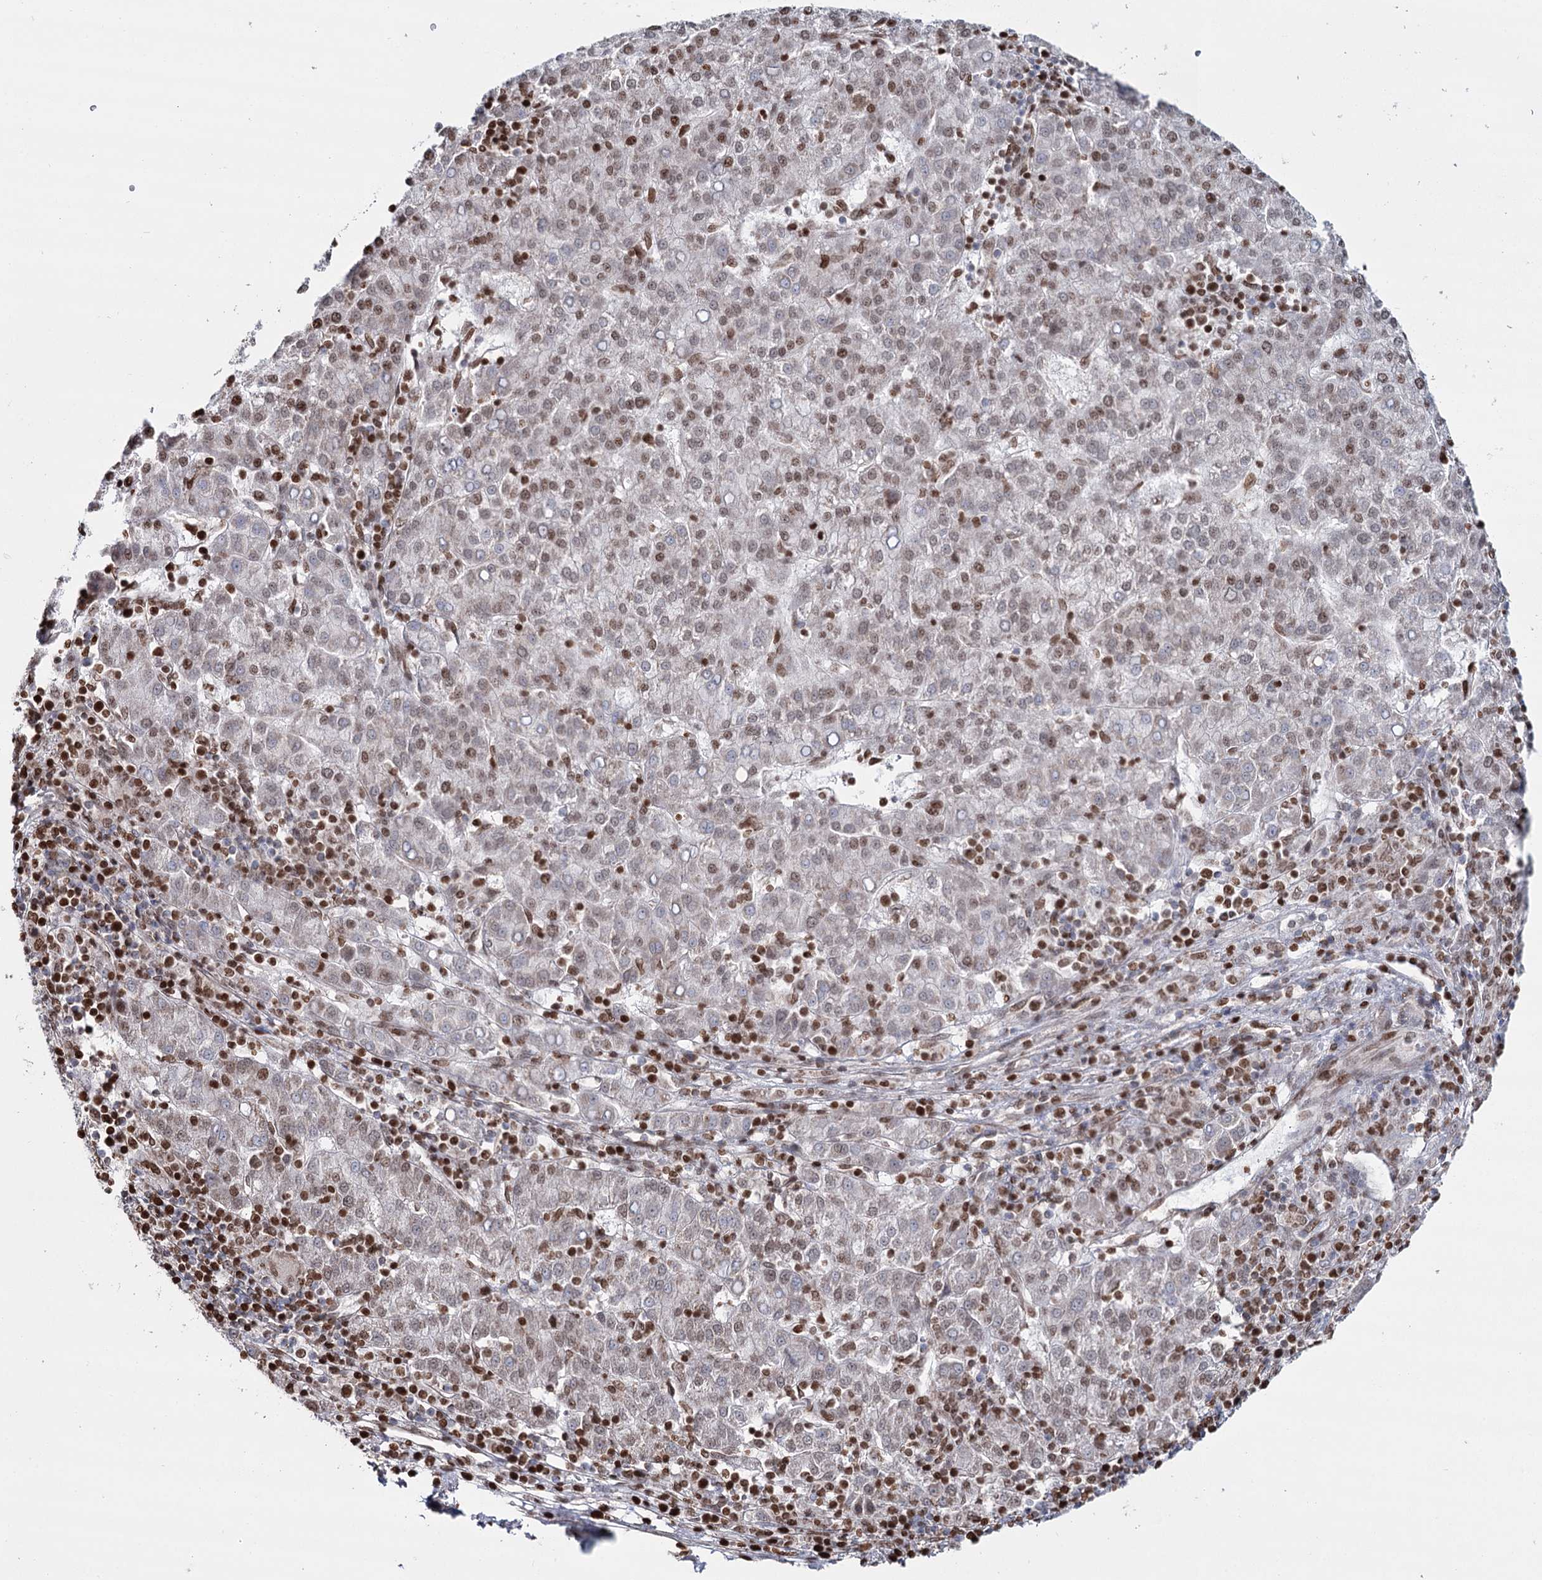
{"staining": {"intensity": "moderate", "quantity": "25%-75%", "location": "nuclear"}, "tissue": "liver cancer", "cell_type": "Tumor cells", "image_type": "cancer", "snomed": [{"axis": "morphology", "description": "Carcinoma, Hepatocellular, NOS"}, {"axis": "topography", "description": "Liver"}], "caption": "The immunohistochemical stain labels moderate nuclear staining in tumor cells of liver cancer tissue.", "gene": "PDHX", "patient": {"sex": "female", "age": 58}}